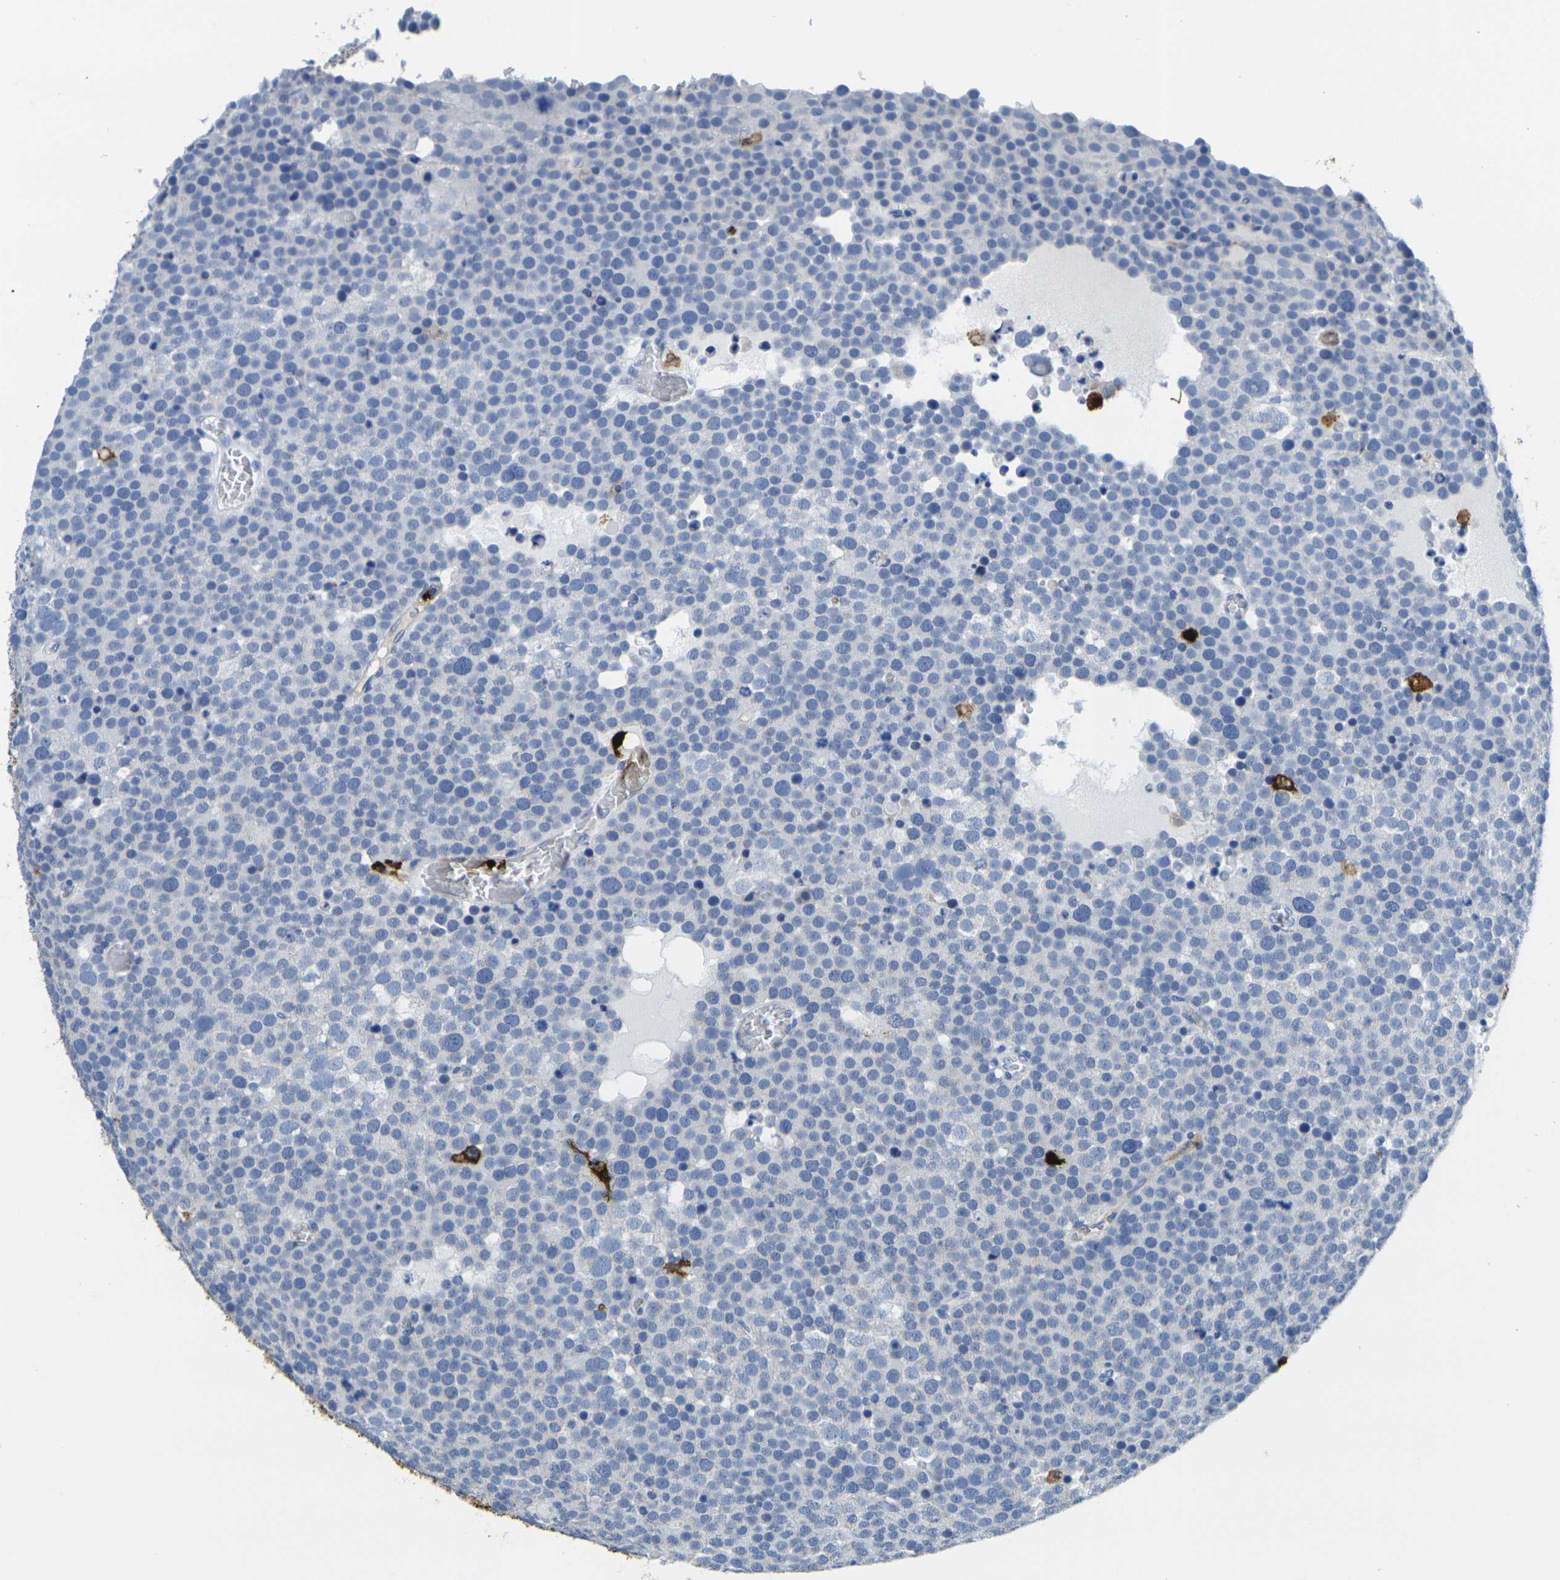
{"staining": {"intensity": "negative", "quantity": "none", "location": "none"}, "tissue": "testis cancer", "cell_type": "Tumor cells", "image_type": "cancer", "snomed": [{"axis": "morphology", "description": "Seminoma, NOS"}, {"axis": "topography", "description": "Testis"}], "caption": "This is a micrograph of immunohistochemistry (IHC) staining of testis cancer (seminoma), which shows no expression in tumor cells.", "gene": "S100A9", "patient": {"sex": "male", "age": 71}}